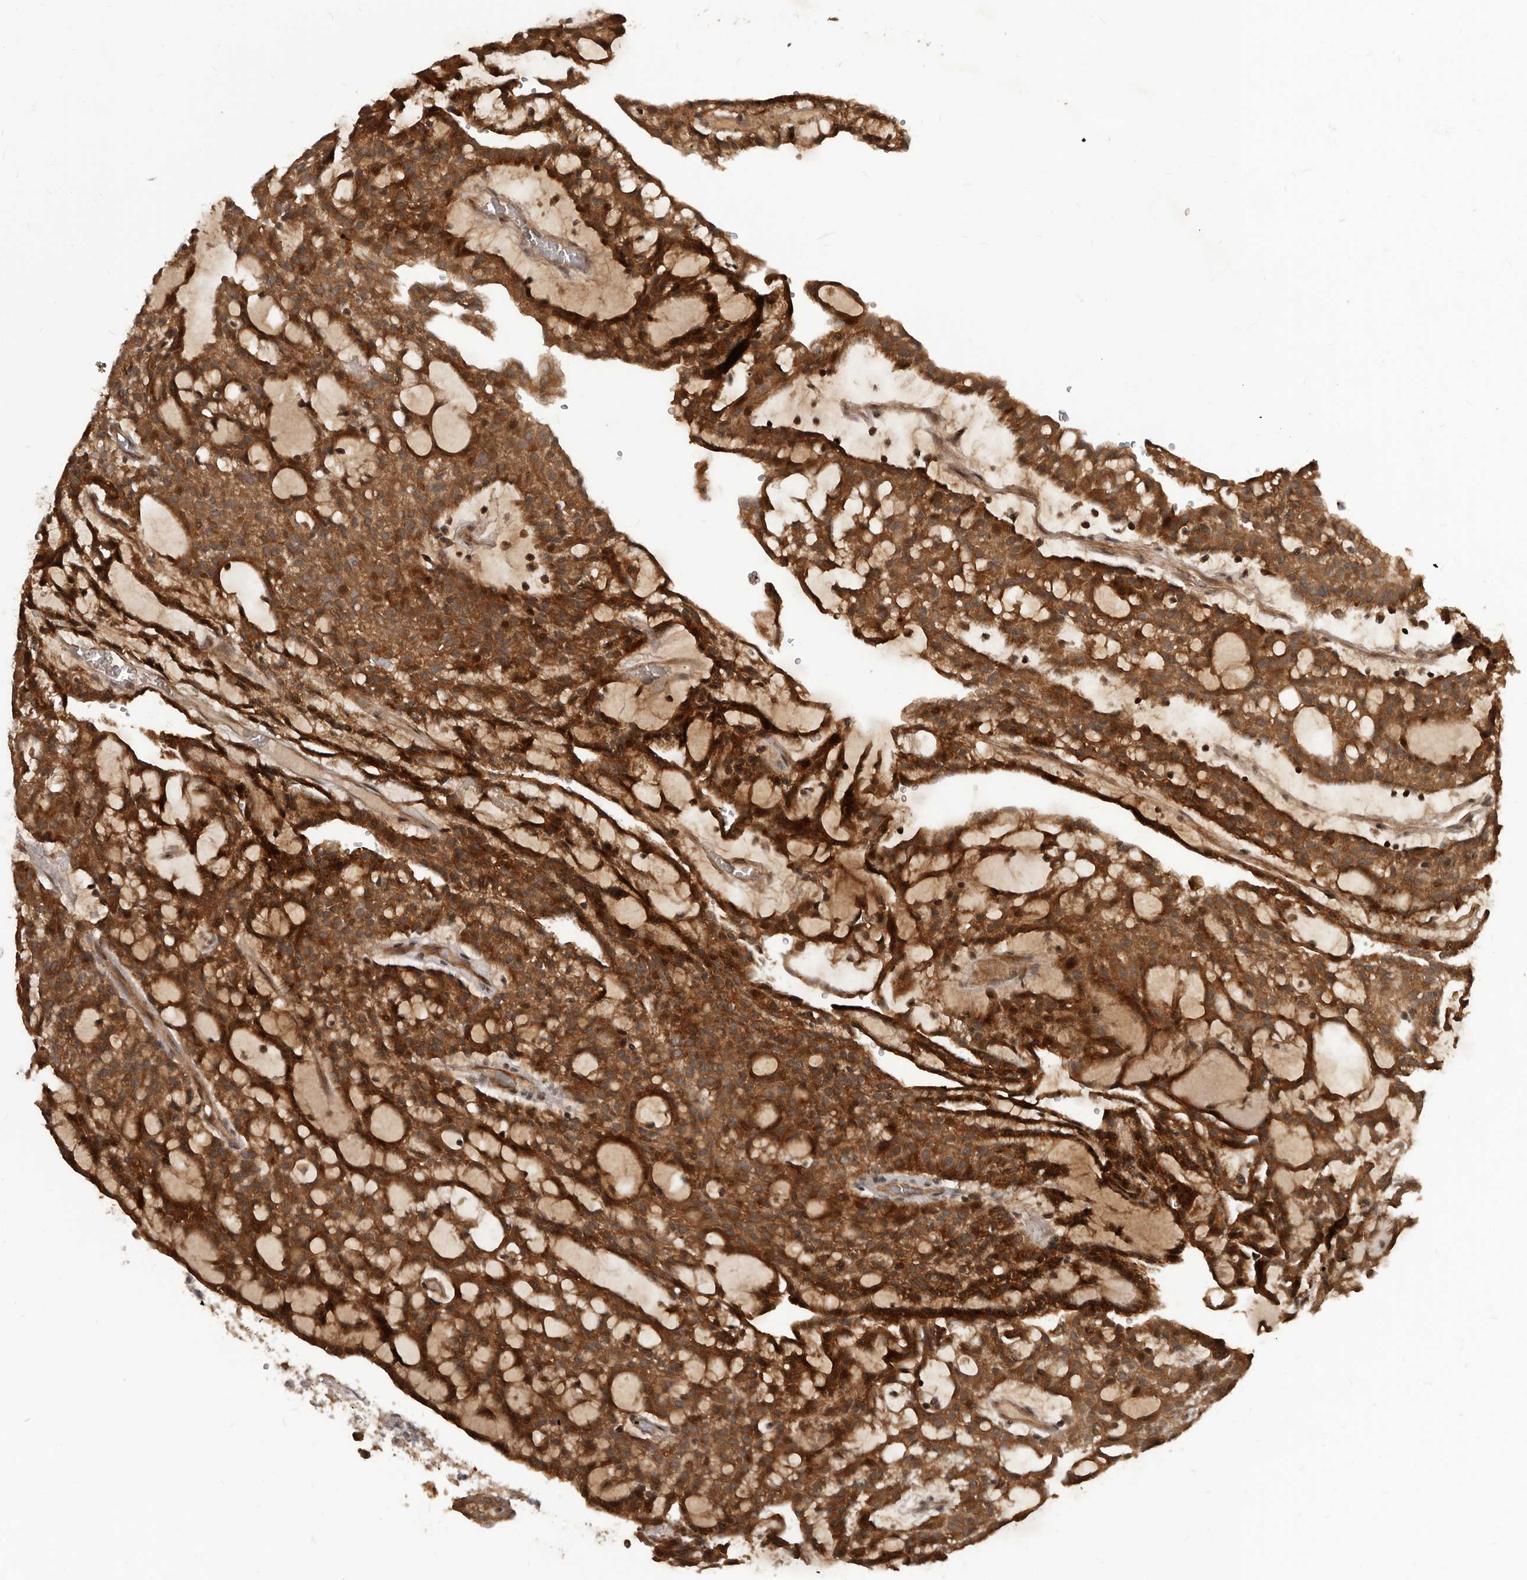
{"staining": {"intensity": "strong", "quantity": ">75%", "location": "cytoplasmic/membranous"}, "tissue": "renal cancer", "cell_type": "Tumor cells", "image_type": "cancer", "snomed": [{"axis": "morphology", "description": "Adenocarcinoma, NOS"}, {"axis": "topography", "description": "Kidney"}], "caption": "Immunohistochemical staining of renal cancer (adenocarcinoma) reveals high levels of strong cytoplasmic/membranous protein positivity in approximately >75% of tumor cells.", "gene": "GABPB2", "patient": {"sex": "male", "age": 63}}